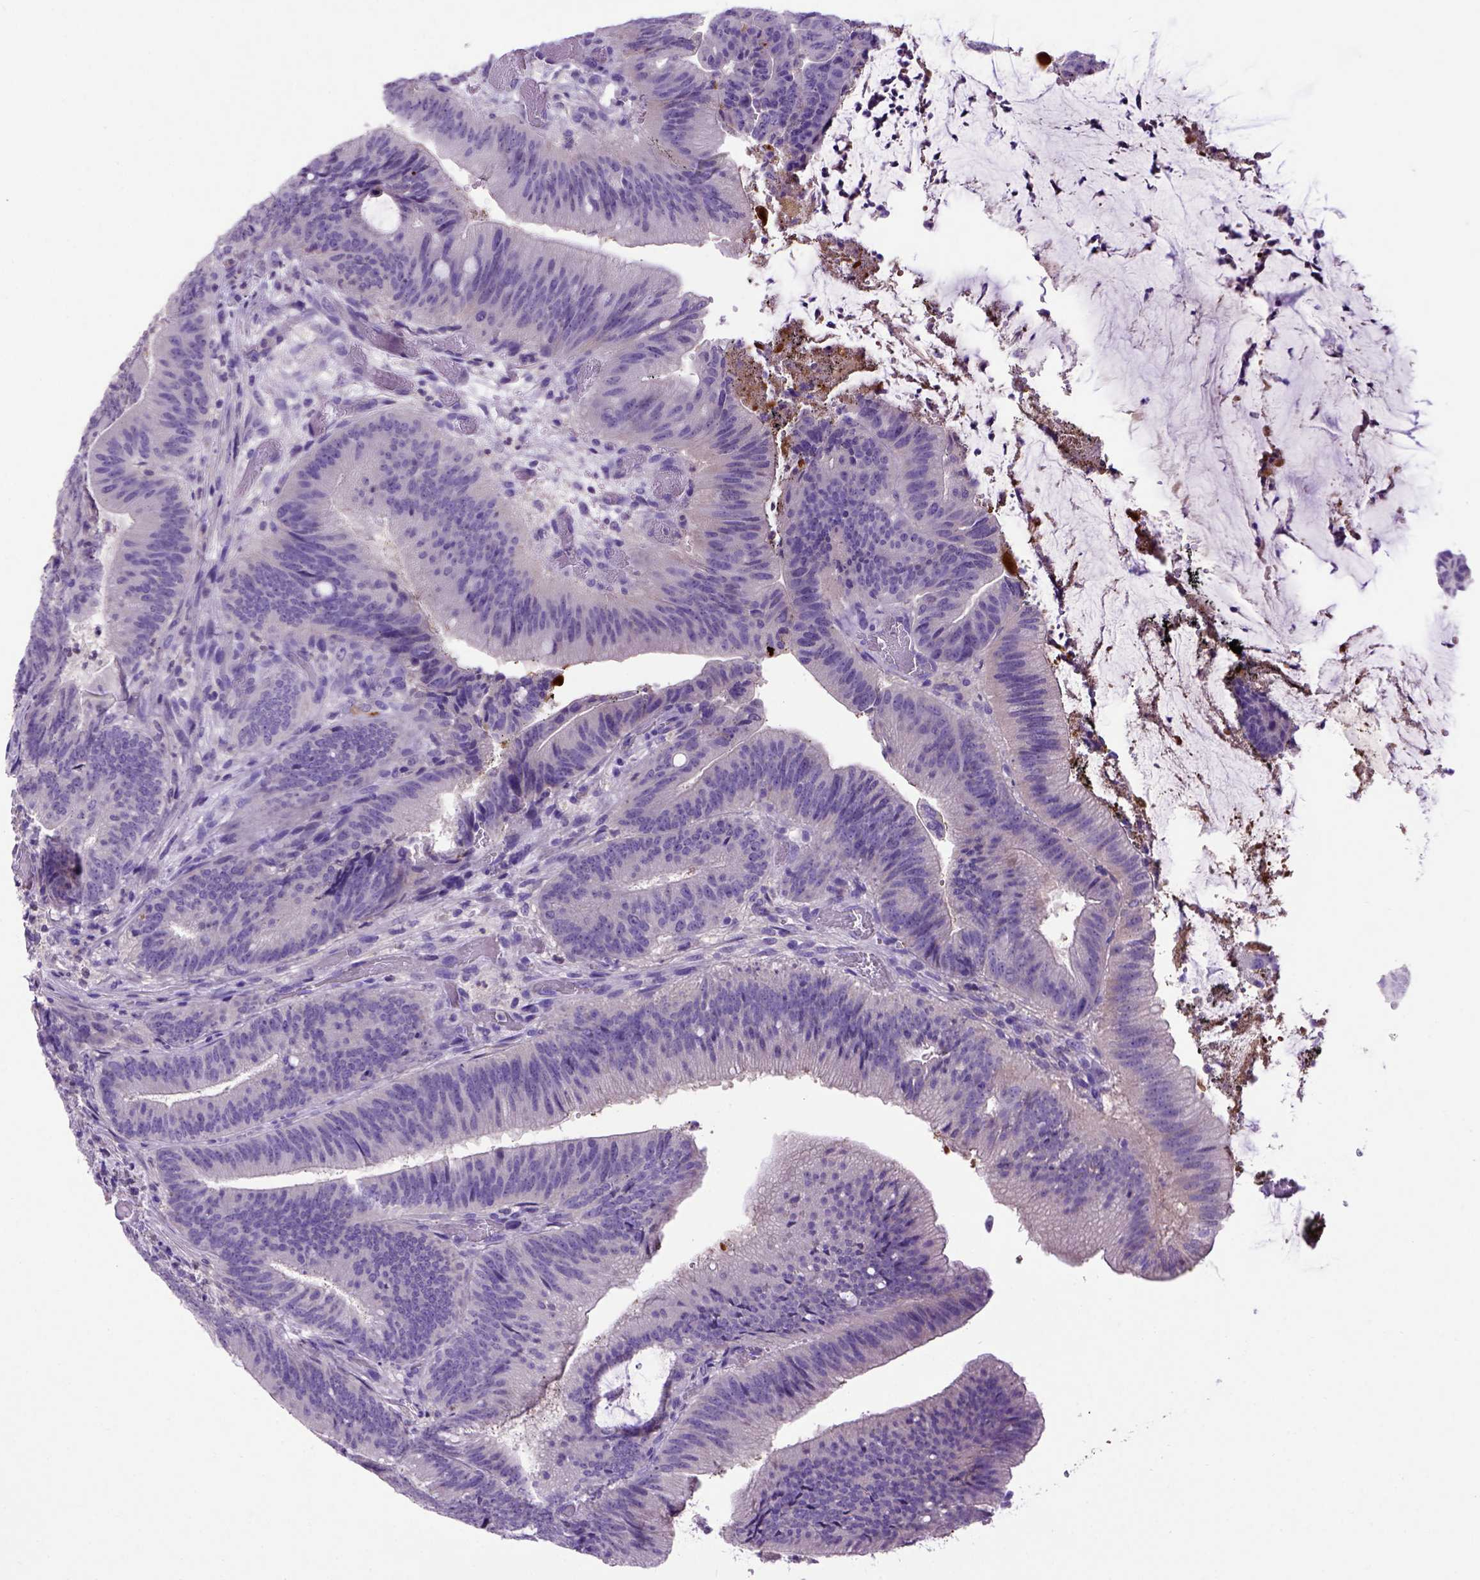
{"staining": {"intensity": "negative", "quantity": "none", "location": "none"}, "tissue": "colorectal cancer", "cell_type": "Tumor cells", "image_type": "cancer", "snomed": [{"axis": "morphology", "description": "Adenocarcinoma, NOS"}, {"axis": "topography", "description": "Colon"}], "caption": "The immunohistochemistry (IHC) photomicrograph has no significant staining in tumor cells of colorectal cancer tissue.", "gene": "ADAM12", "patient": {"sex": "female", "age": 43}}